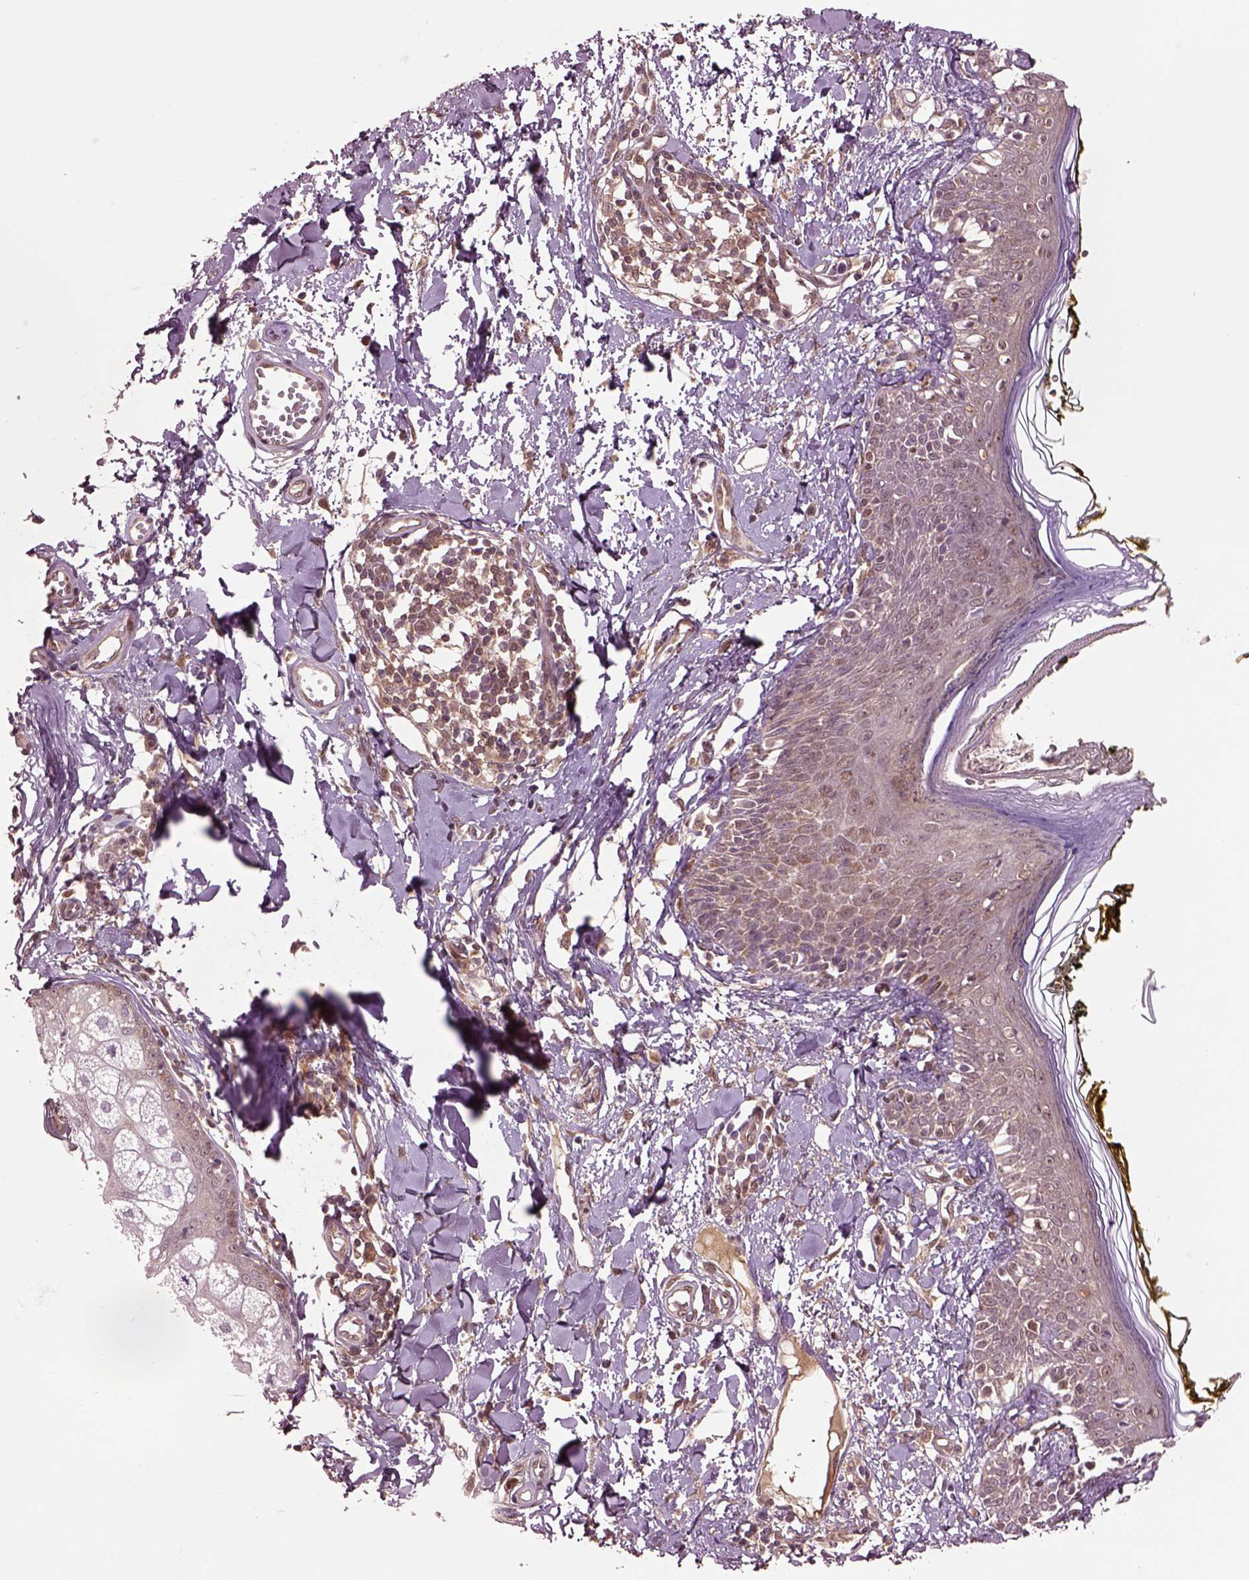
{"staining": {"intensity": "weak", "quantity": ">75%", "location": "cytoplasmic/membranous"}, "tissue": "skin", "cell_type": "Fibroblasts", "image_type": "normal", "snomed": [{"axis": "morphology", "description": "Normal tissue, NOS"}, {"axis": "topography", "description": "Skin"}], "caption": "Protein expression analysis of normal skin displays weak cytoplasmic/membranous positivity in approximately >75% of fibroblasts.", "gene": "MDP1", "patient": {"sex": "male", "age": 76}}